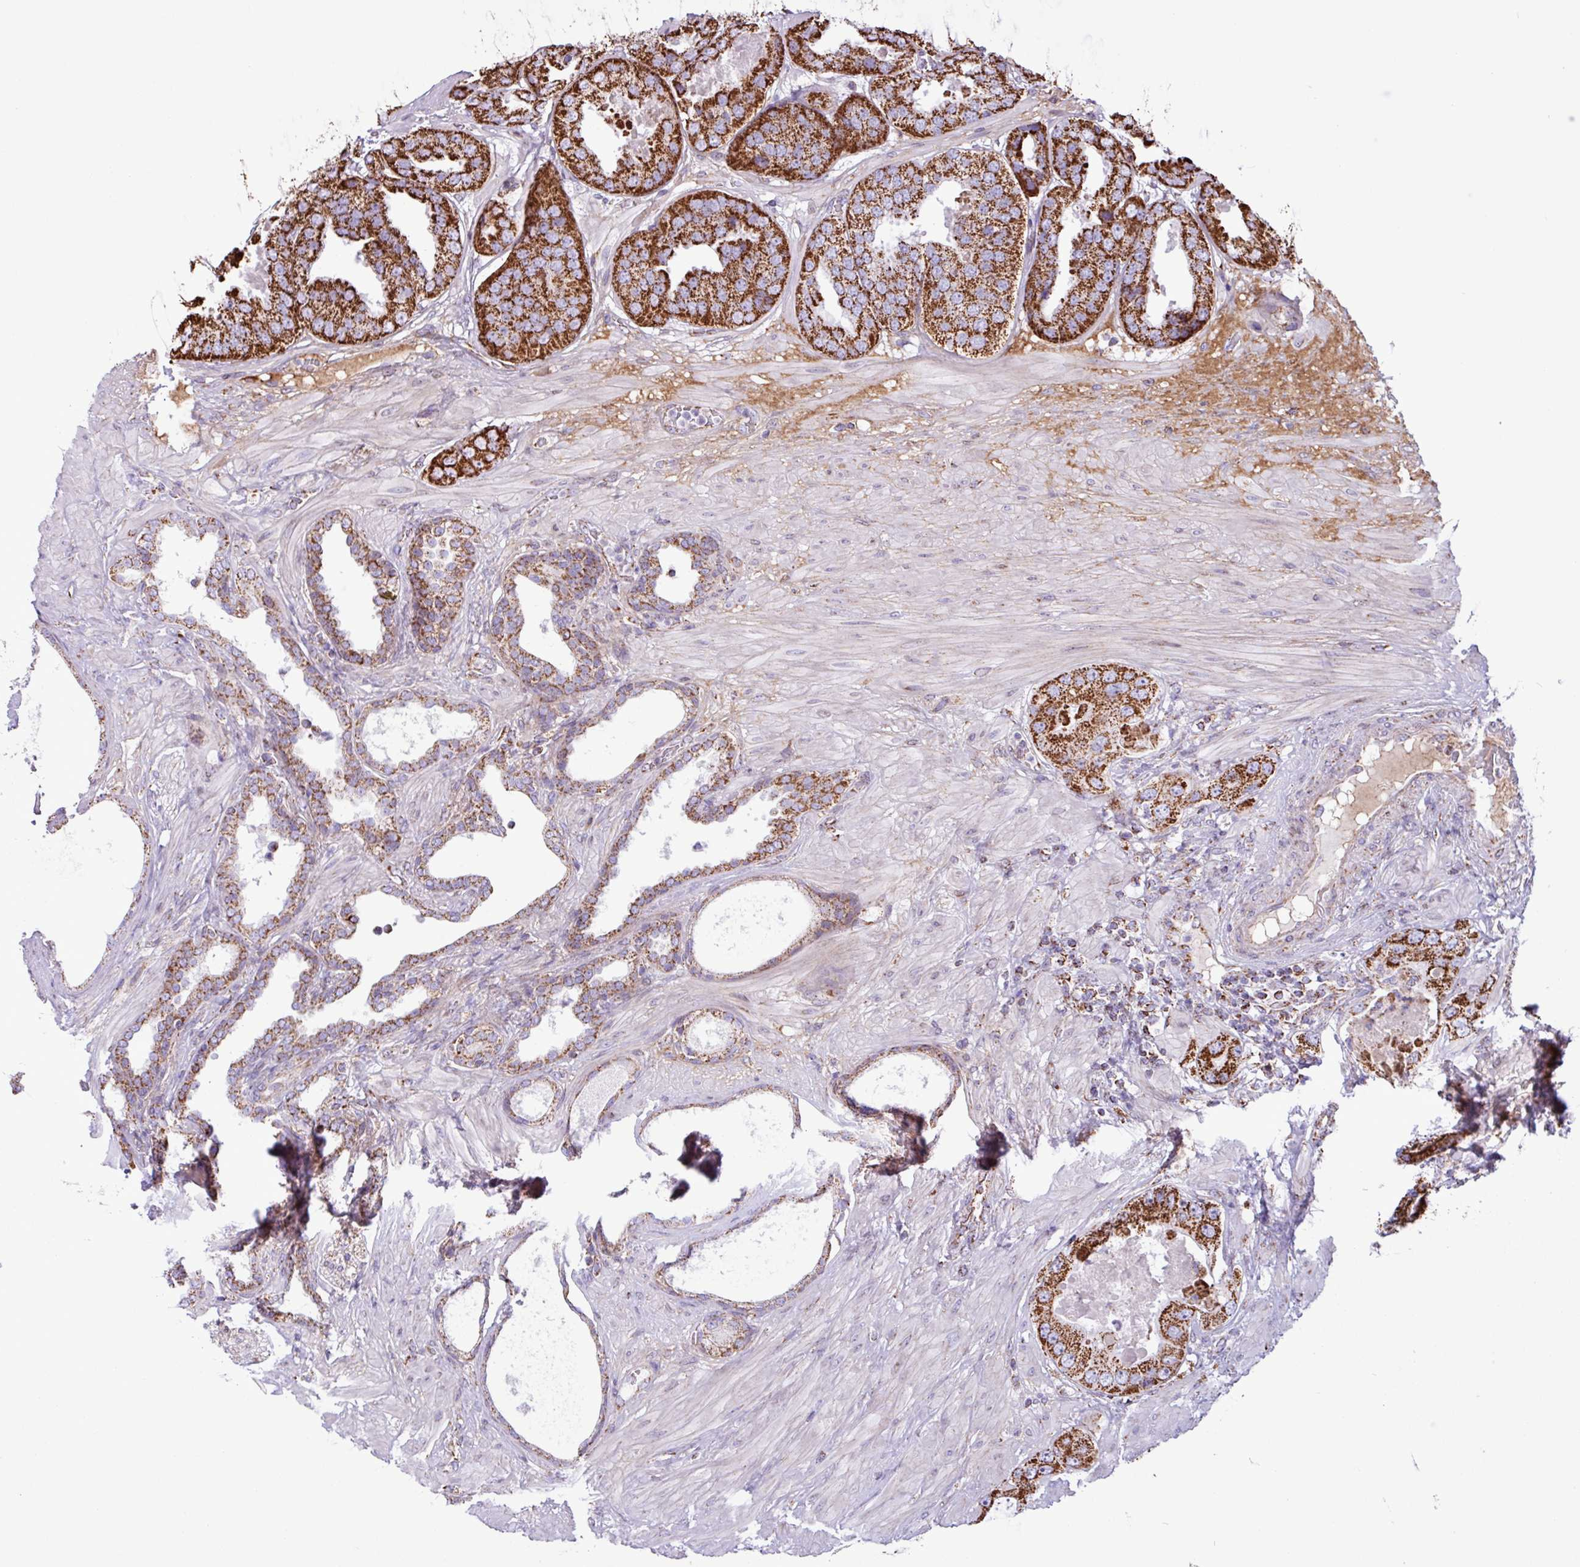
{"staining": {"intensity": "strong", "quantity": ">75%", "location": "cytoplasmic/membranous"}, "tissue": "prostate cancer", "cell_type": "Tumor cells", "image_type": "cancer", "snomed": [{"axis": "morphology", "description": "Adenocarcinoma, High grade"}, {"axis": "topography", "description": "Prostate"}], "caption": "The histopathology image demonstrates staining of high-grade adenocarcinoma (prostate), revealing strong cytoplasmic/membranous protein staining (brown color) within tumor cells. Using DAB (3,3'-diaminobenzidine) (brown) and hematoxylin (blue) stains, captured at high magnification using brightfield microscopy.", "gene": "RTL3", "patient": {"sex": "male", "age": 63}}